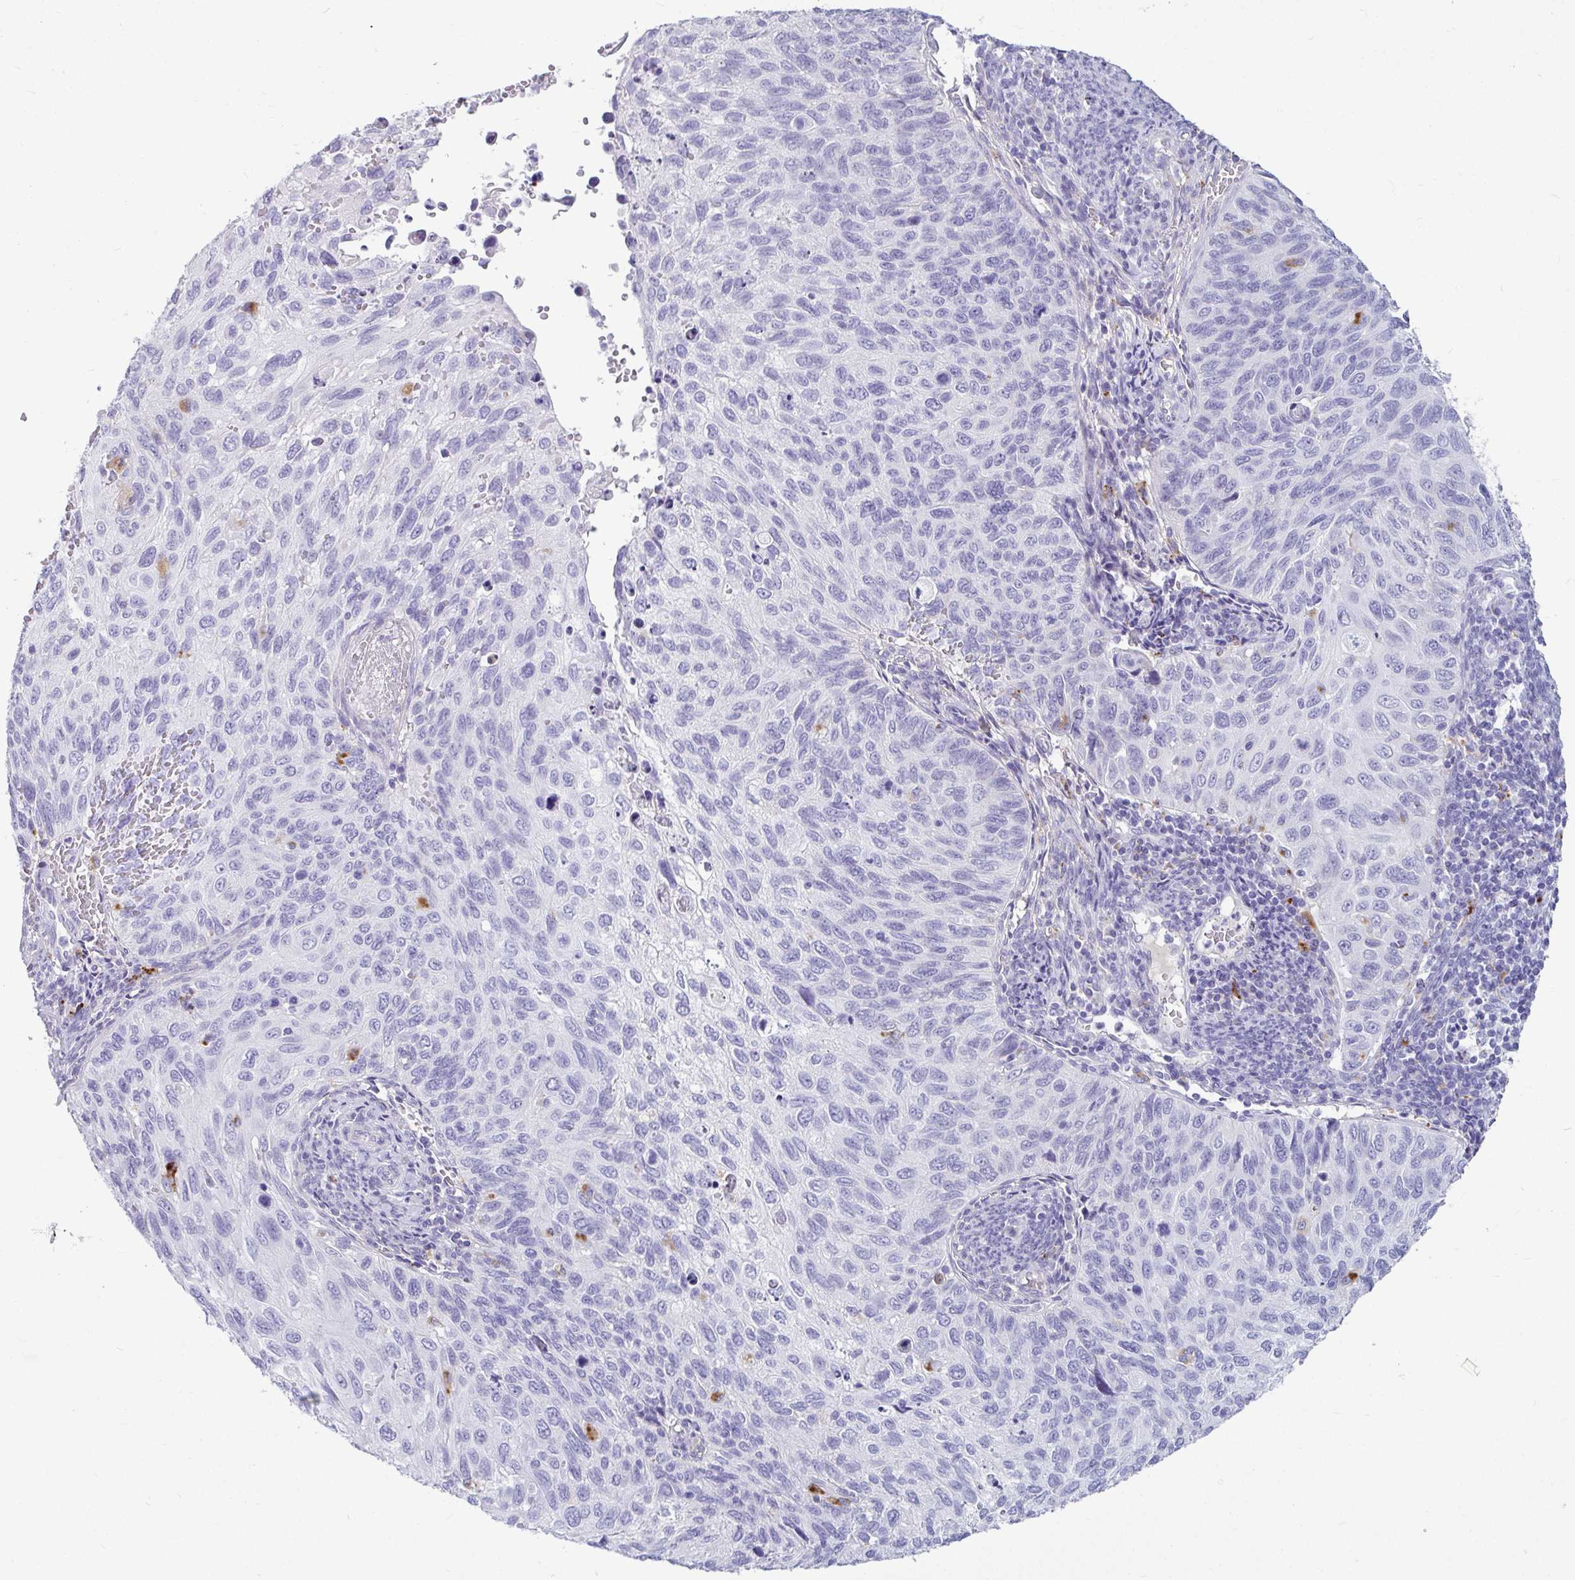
{"staining": {"intensity": "negative", "quantity": "none", "location": "none"}, "tissue": "cervical cancer", "cell_type": "Tumor cells", "image_type": "cancer", "snomed": [{"axis": "morphology", "description": "Squamous cell carcinoma, NOS"}, {"axis": "topography", "description": "Cervix"}], "caption": "Immunohistochemistry (IHC) of cervical squamous cell carcinoma demonstrates no expression in tumor cells.", "gene": "CTSZ", "patient": {"sex": "female", "age": 70}}